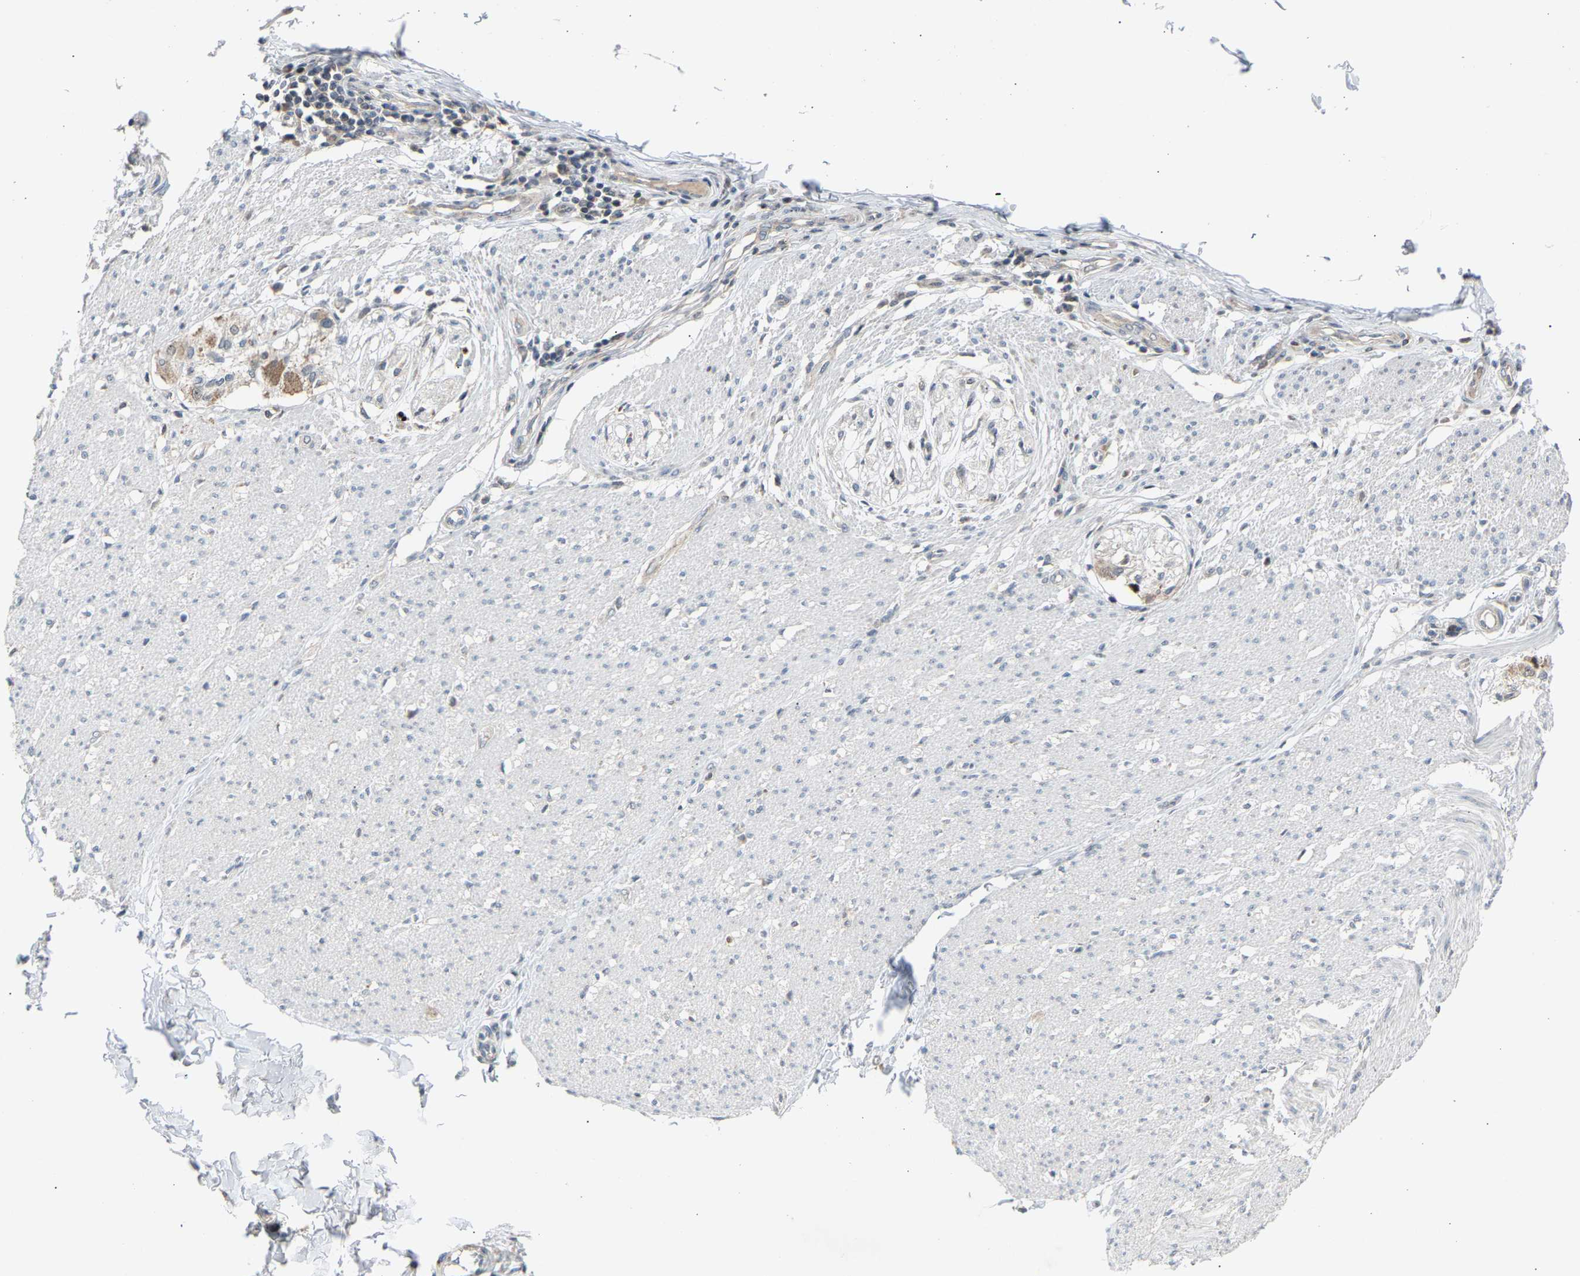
{"staining": {"intensity": "negative", "quantity": "none", "location": "none"}, "tissue": "smooth muscle", "cell_type": "Smooth muscle cells", "image_type": "normal", "snomed": [{"axis": "morphology", "description": "Normal tissue, NOS"}, {"axis": "morphology", "description": "Adenocarcinoma, NOS"}, {"axis": "topography", "description": "Colon"}, {"axis": "topography", "description": "Peripheral nerve tissue"}], "caption": "The immunohistochemistry histopathology image has no significant staining in smooth muscle cells of smooth muscle. (Brightfield microscopy of DAB immunohistochemistry (IHC) at high magnification).", "gene": "SLIRP", "patient": {"sex": "male", "age": 14}}